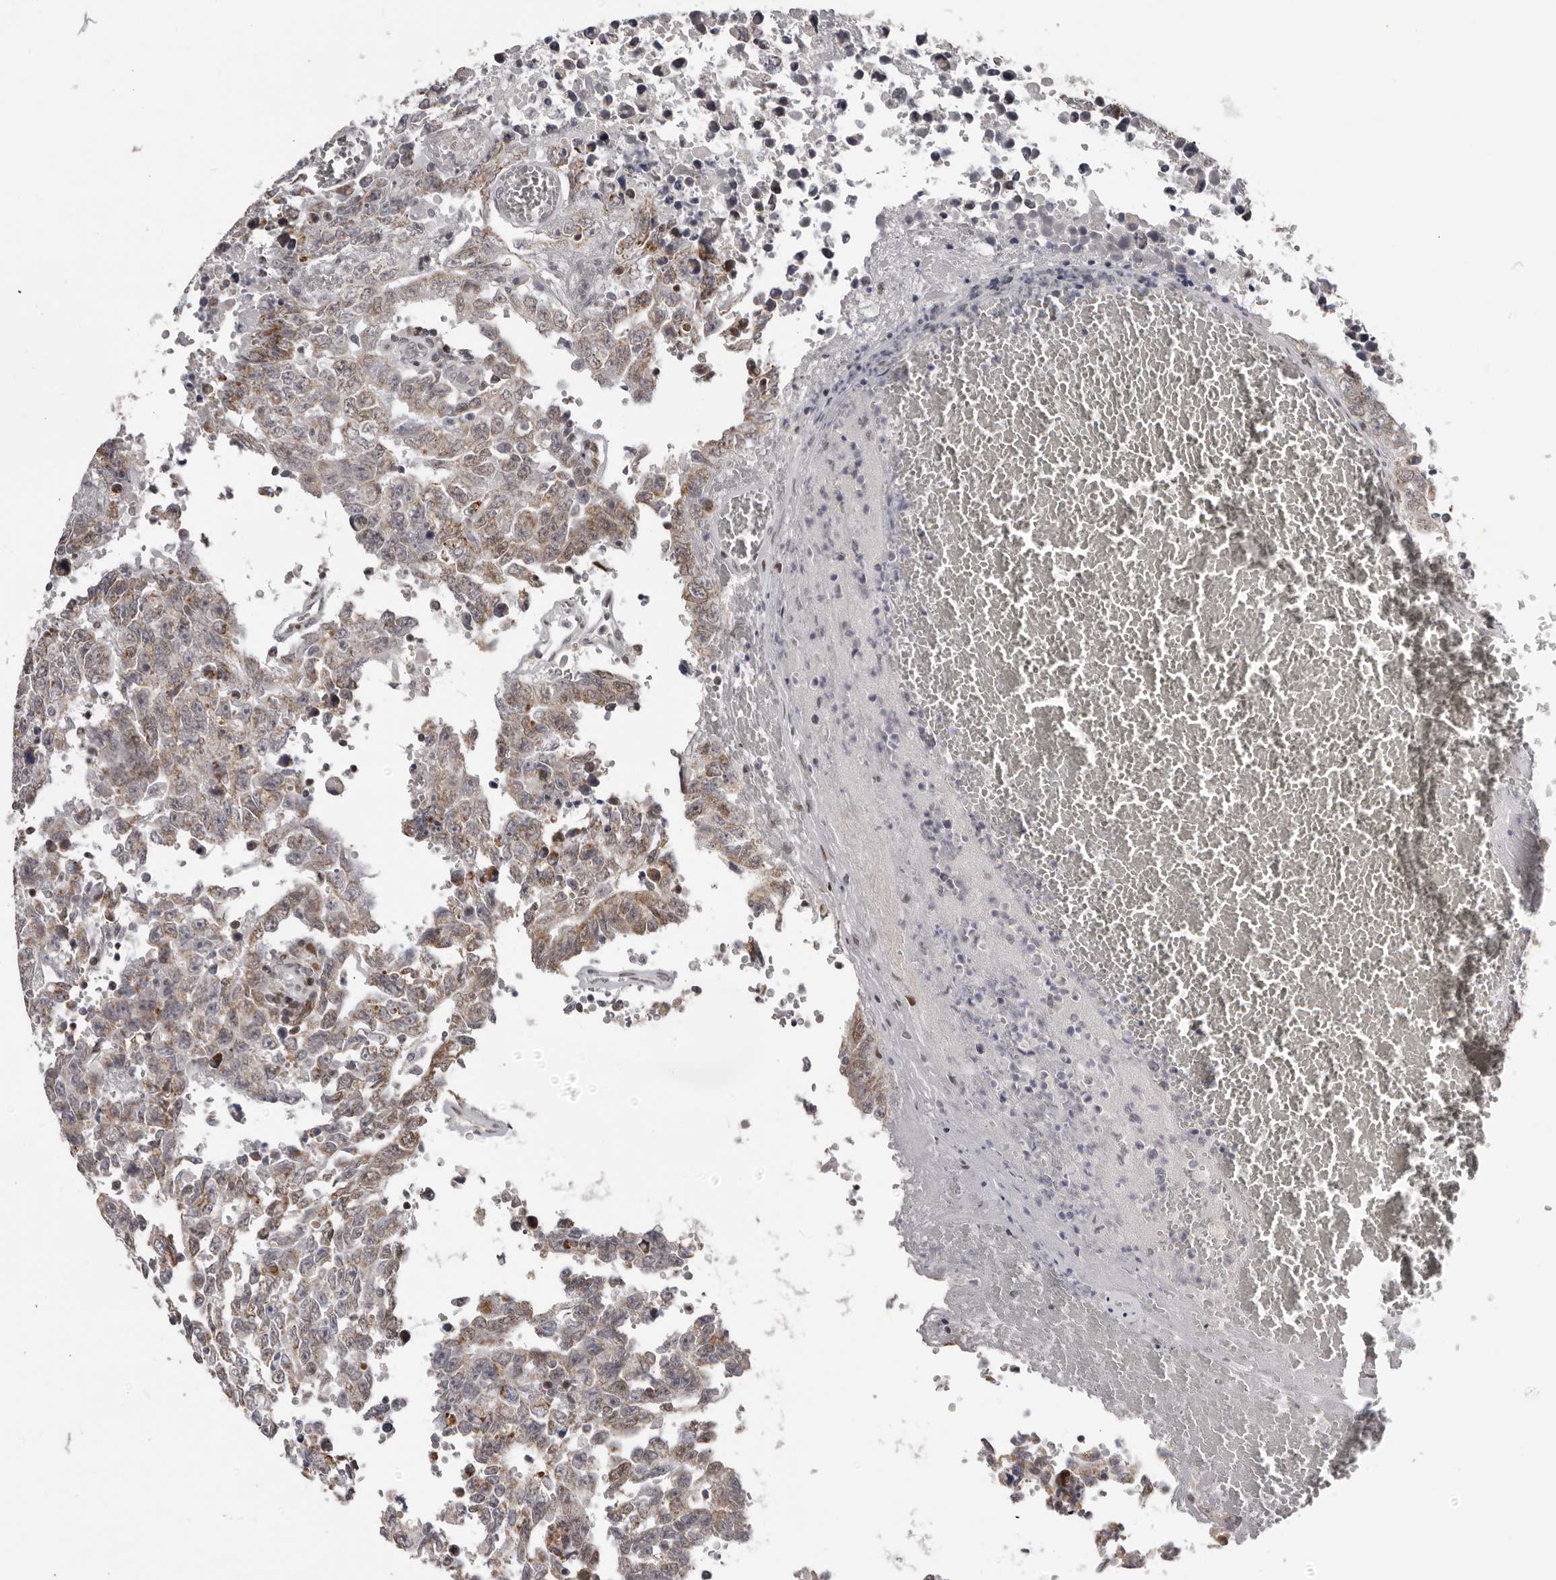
{"staining": {"intensity": "moderate", "quantity": "25%-75%", "location": "cytoplasmic/membranous"}, "tissue": "testis cancer", "cell_type": "Tumor cells", "image_type": "cancer", "snomed": [{"axis": "morphology", "description": "Carcinoma, Embryonal, NOS"}, {"axis": "topography", "description": "Testis"}], "caption": "Testis cancer (embryonal carcinoma) stained for a protein exhibits moderate cytoplasmic/membranous positivity in tumor cells. Nuclei are stained in blue.", "gene": "C17orf99", "patient": {"sex": "male", "age": 26}}